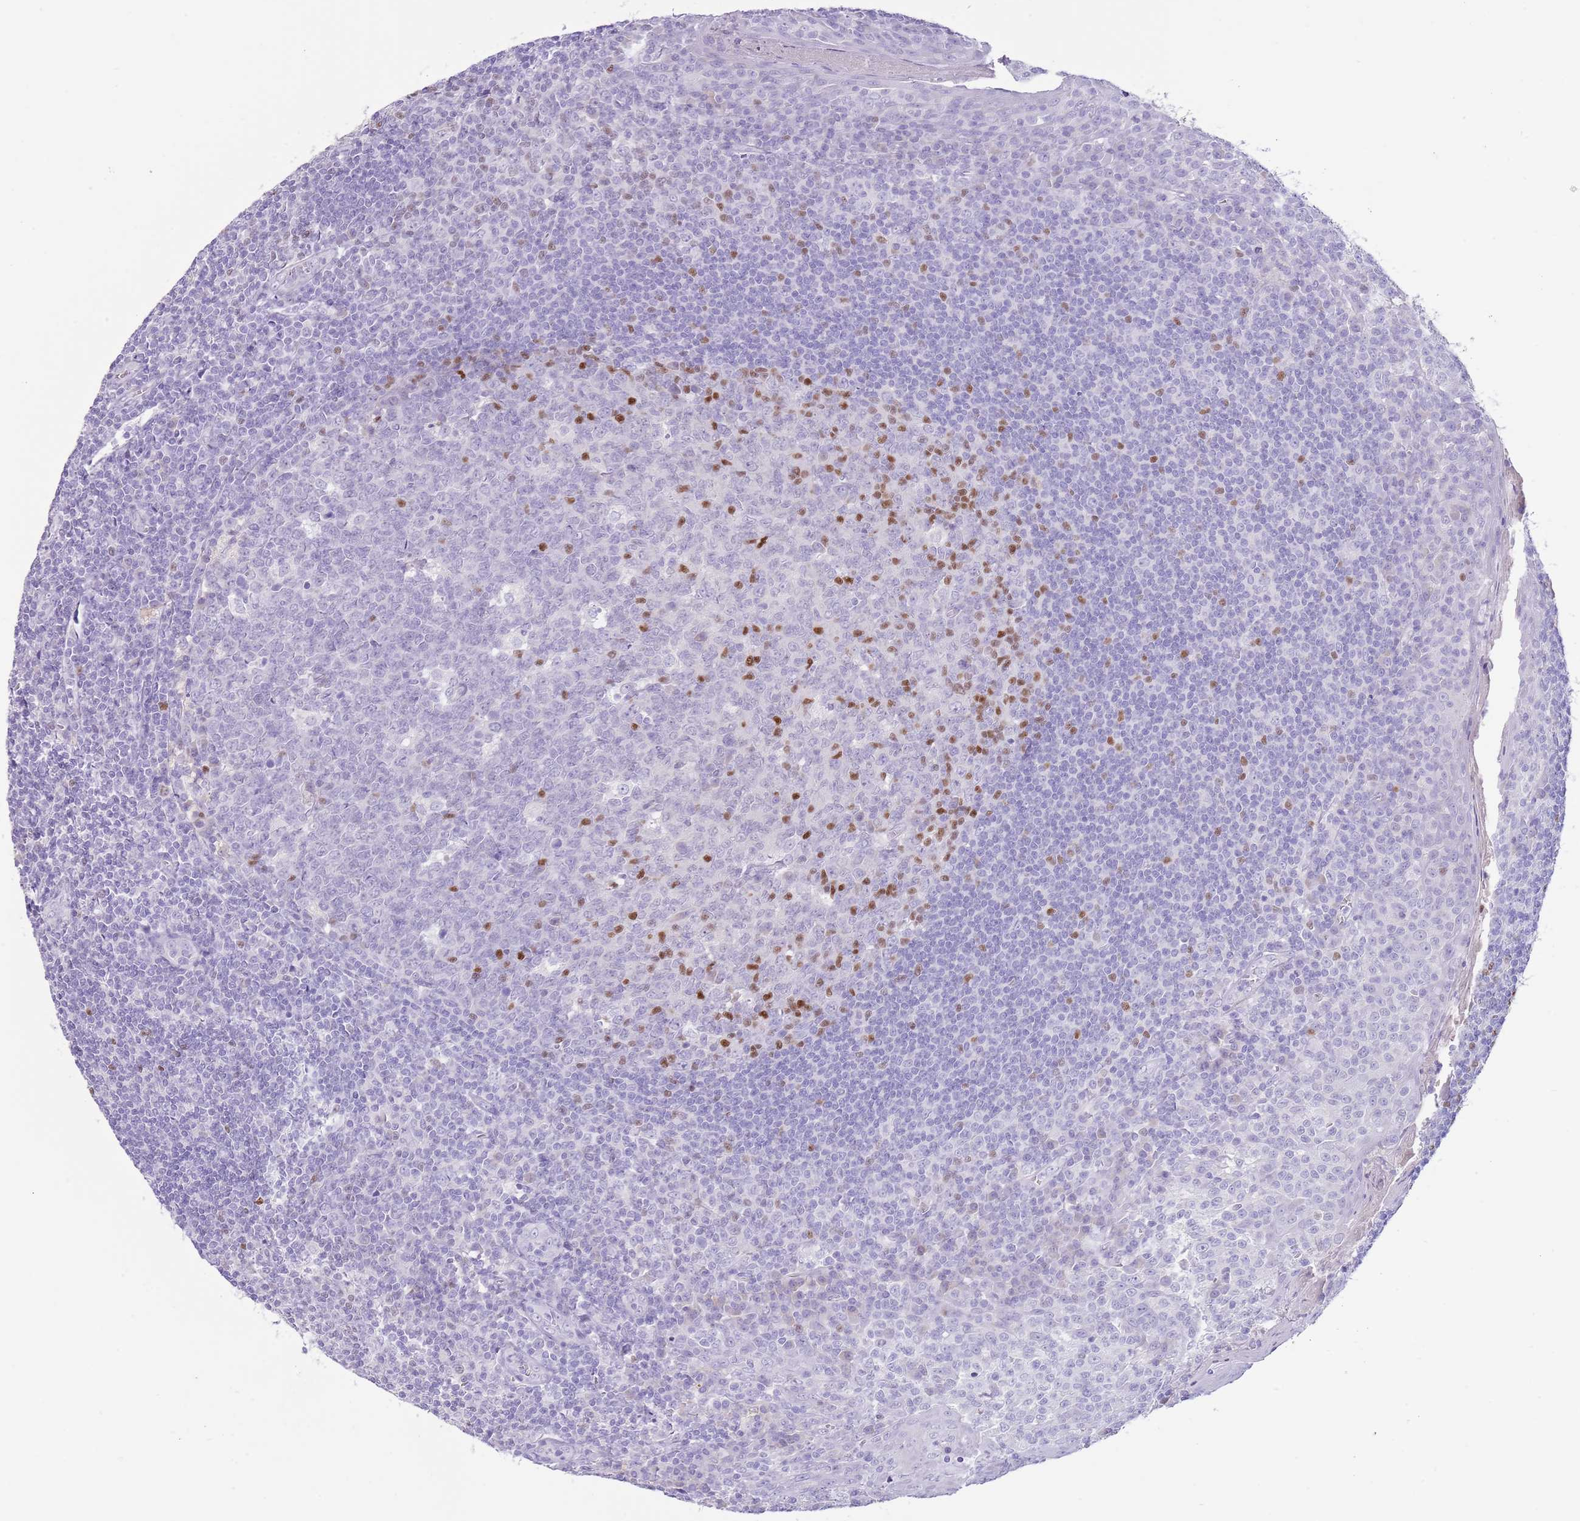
{"staining": {"intensity": "moderate", "quantity": "25%-75%", "location": "nuclear"}, "tissue": "tonsil", "cell_type": "Germinal center cells", "image_type": "normal", "snomed": [{"axis": "morphology", "description": "Normal tissue, NOS"}, {"axis": "topography", "description": "Tonsil"}], "caption": "The image shows staining of normal tonsil, revealing moderate nuclear protein positivity (brown color) within germinal center cells.", "gene": "TOX2", "patient": {"sex": "male", "age": 27}}